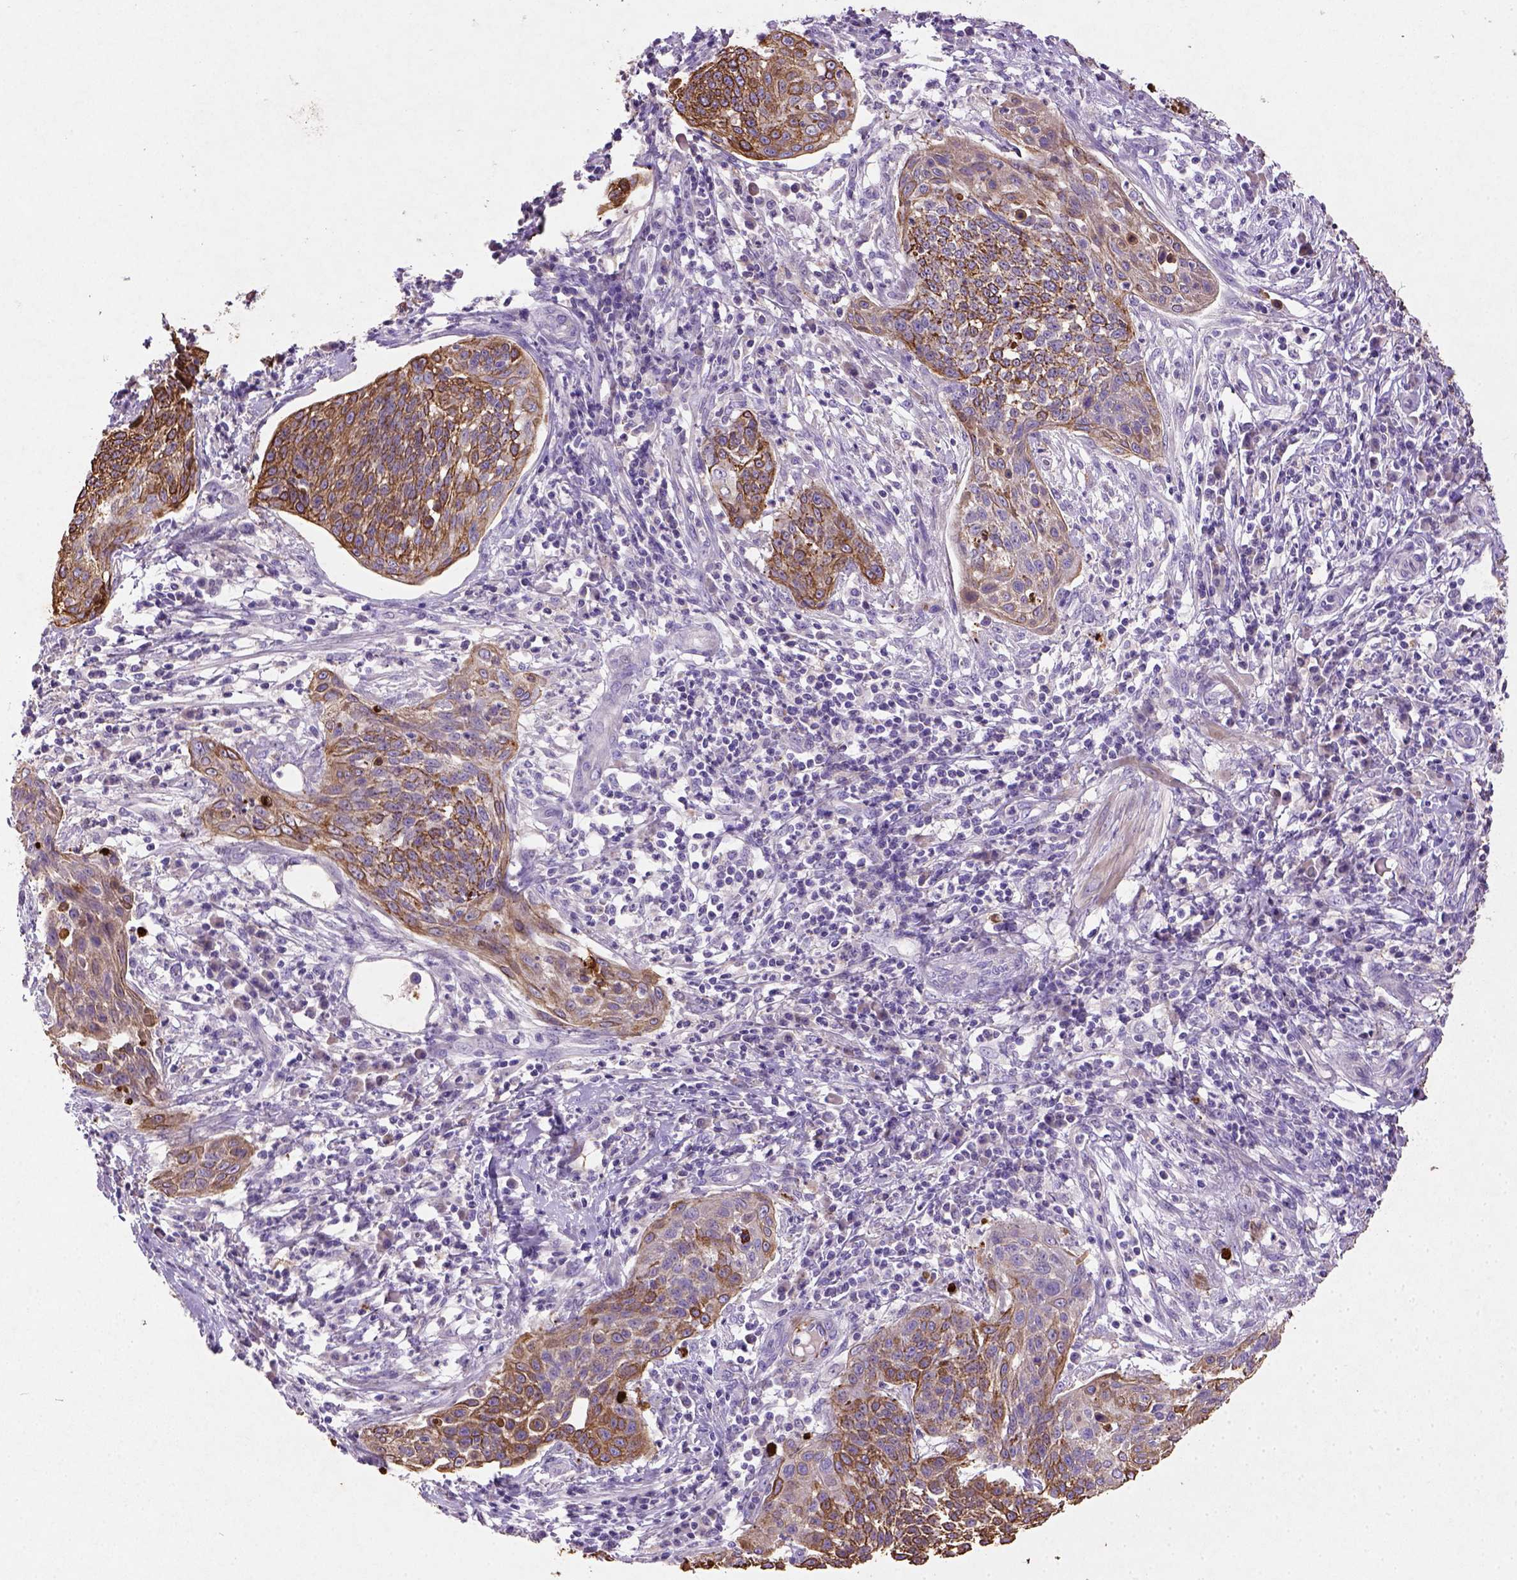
{"staining": {"intensity": "strong", "quantity": ">75%", "location": "cytoplasmic/membranous"}, "tissue": "cervical cancer", "cell_type": "Tumor cells", "image_type": "cancer", "snomed": [{"axis": "morphology", "description": "Squamous cell carcinoma, NOS"}, {"axis": "topography", "description": "Cervix"}], "caption": "Brown immunohistochemical staining in cervical cancer demonstrates strong cytoplasmic/membranous staining in about >75% of tumor cells.", "gene": "NUDT2", "patient": {"sex": "female", "age": 34}}